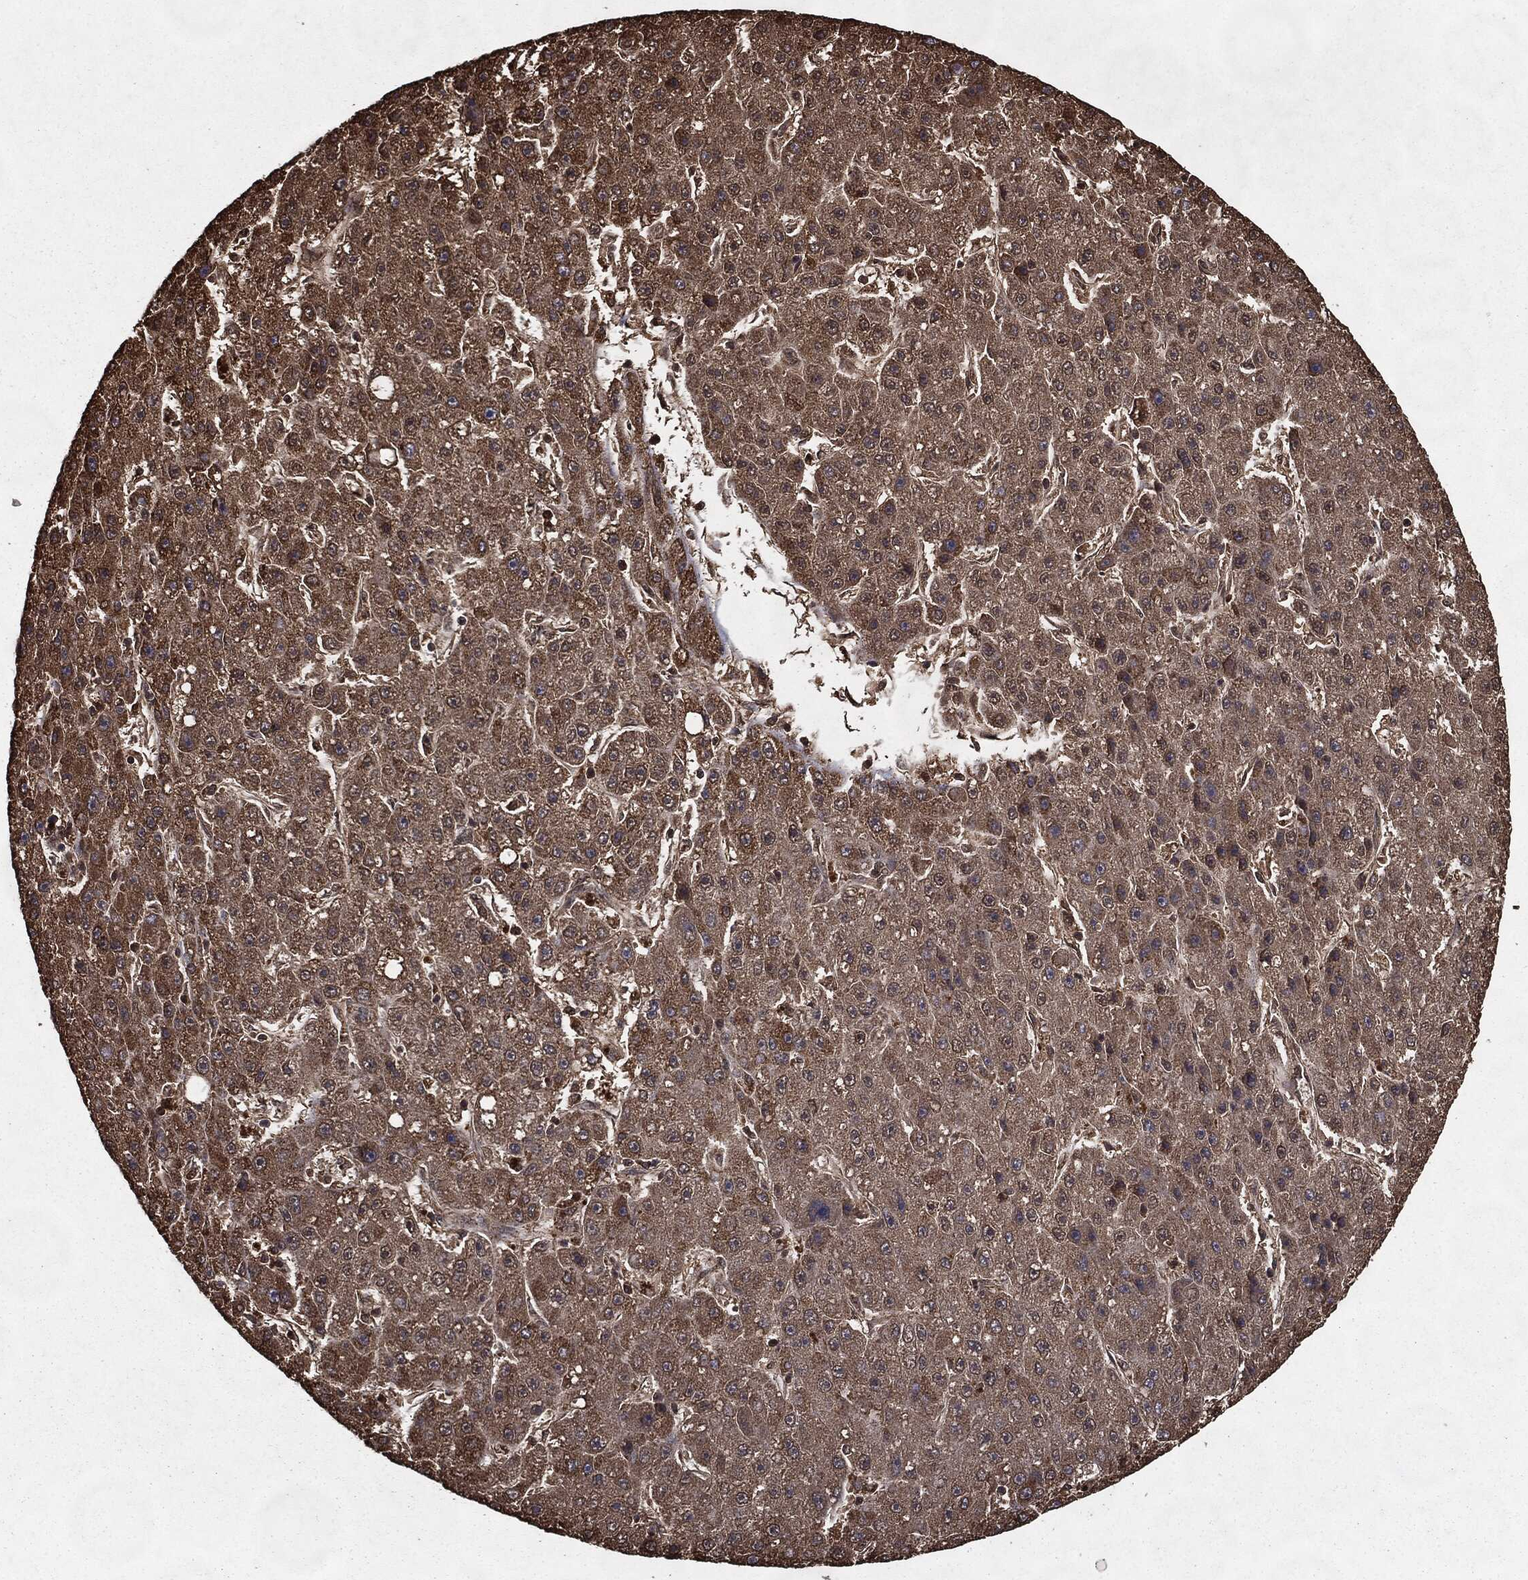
{"staining": {"intensity": "moderate", "quantity": "25%-75%", "location": "cytoplasmic/membranous"}, "tissue": "liver cancer", "cell_type": "Tumor cells", "image_type": "cancer", "snomed": [{"axis": "morphology", "description": "Carcinoma, Hepatocellular, NOS"}, {"axis": "topography", "description": "Liver"}], "caption": "This image reveals liver cancer stained with immunohistochemistry (IHC) to label a protein in brown. The cytoplasmic/membranous of tumor cells show moderate positivity for the protein. Nuclei are counter-stained blue.", "gene": "HDAC5", "patient": {"sex": "male", "age": 67}}